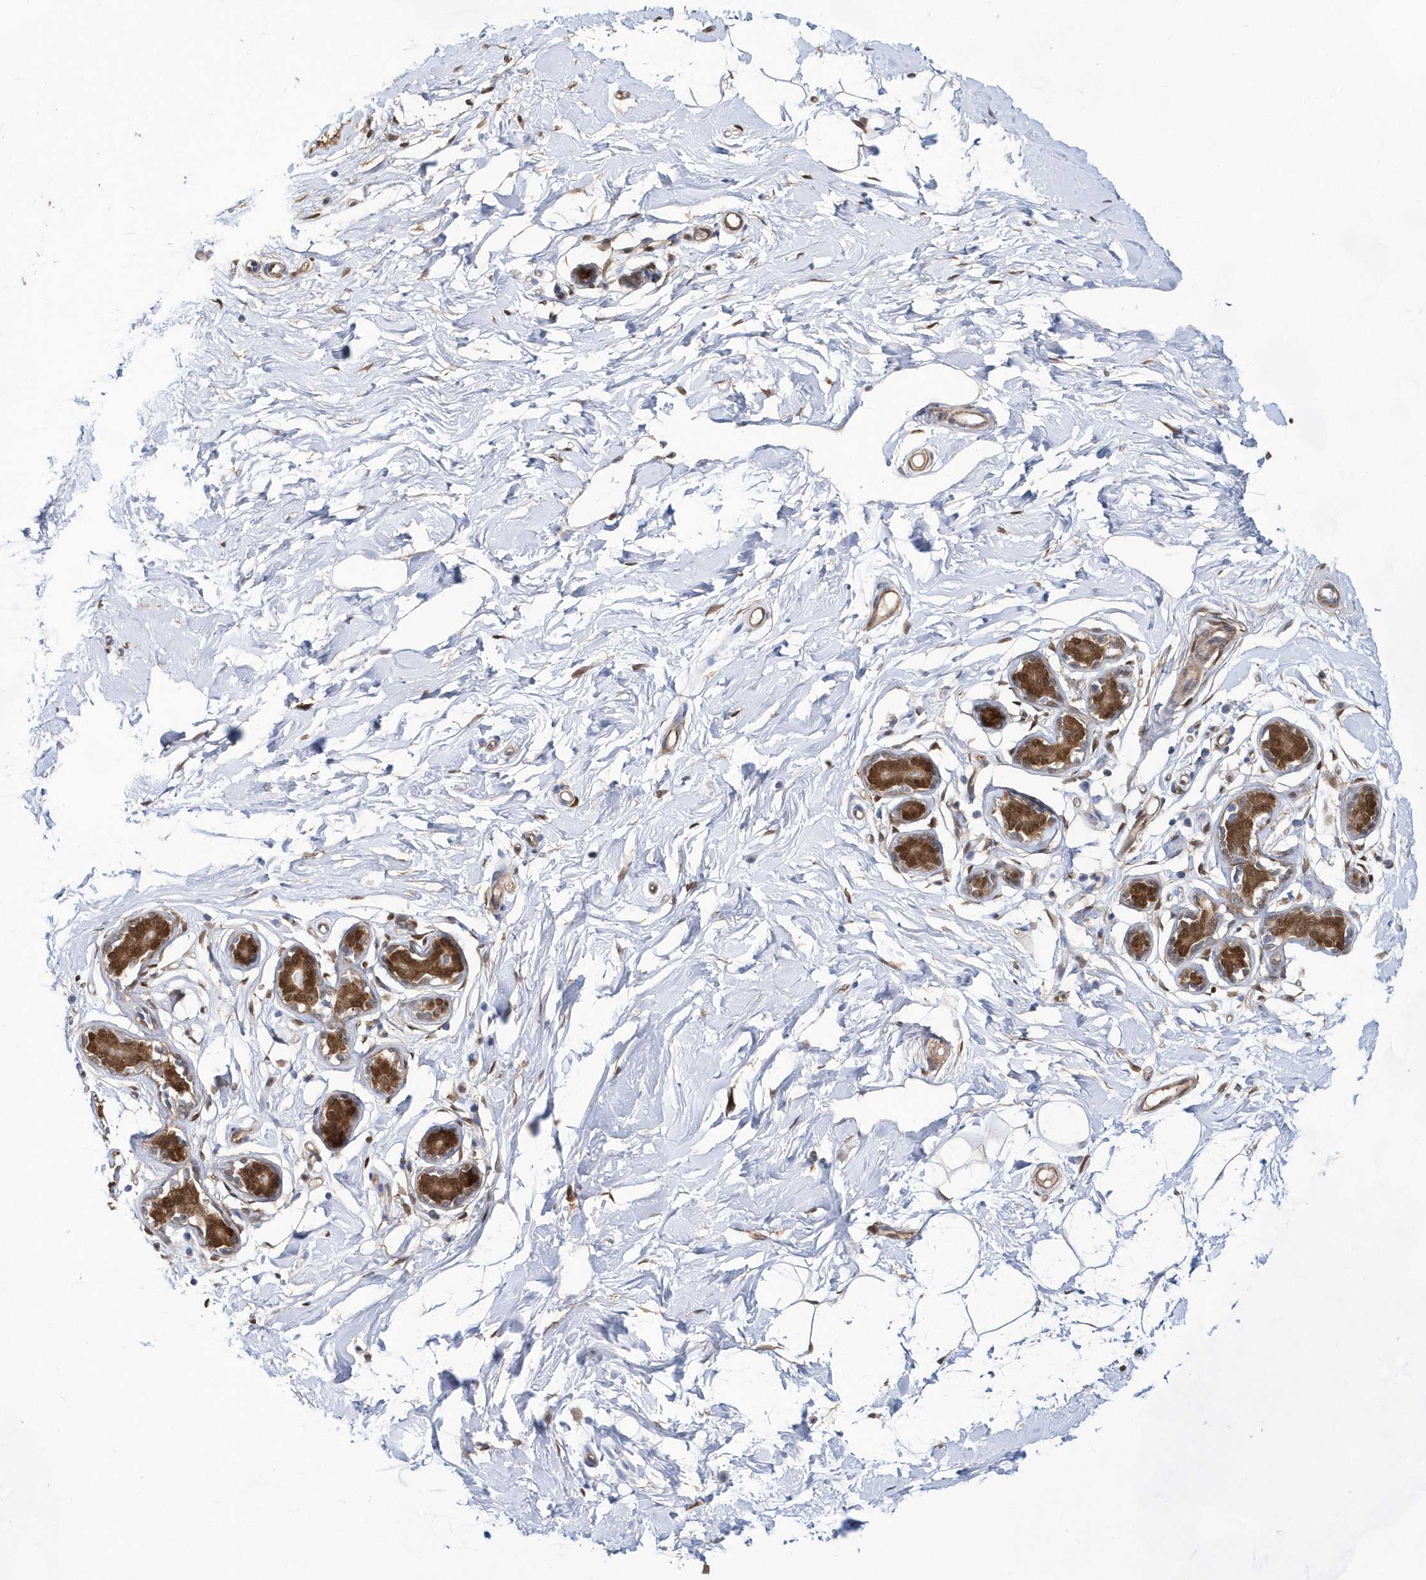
{"staining": {"intensity": "moderate", "quantity": ">75%", "location": "nuclear"}, "tissue": "adipose tissue", "cell_type": "Adipocytes", "image_type": "normal", "snomed": [{"axis": "morphology", "description": "Normal tissue, NOS"}, {"axis": "topography", "description": "Breast"}], "caption": "Protein analysis of normal adipose tissue shows moderate nuclear staining in about >75% of adipocytes.", "gene": "BDH2", "patient": {"sex": "female", "age": 23}}